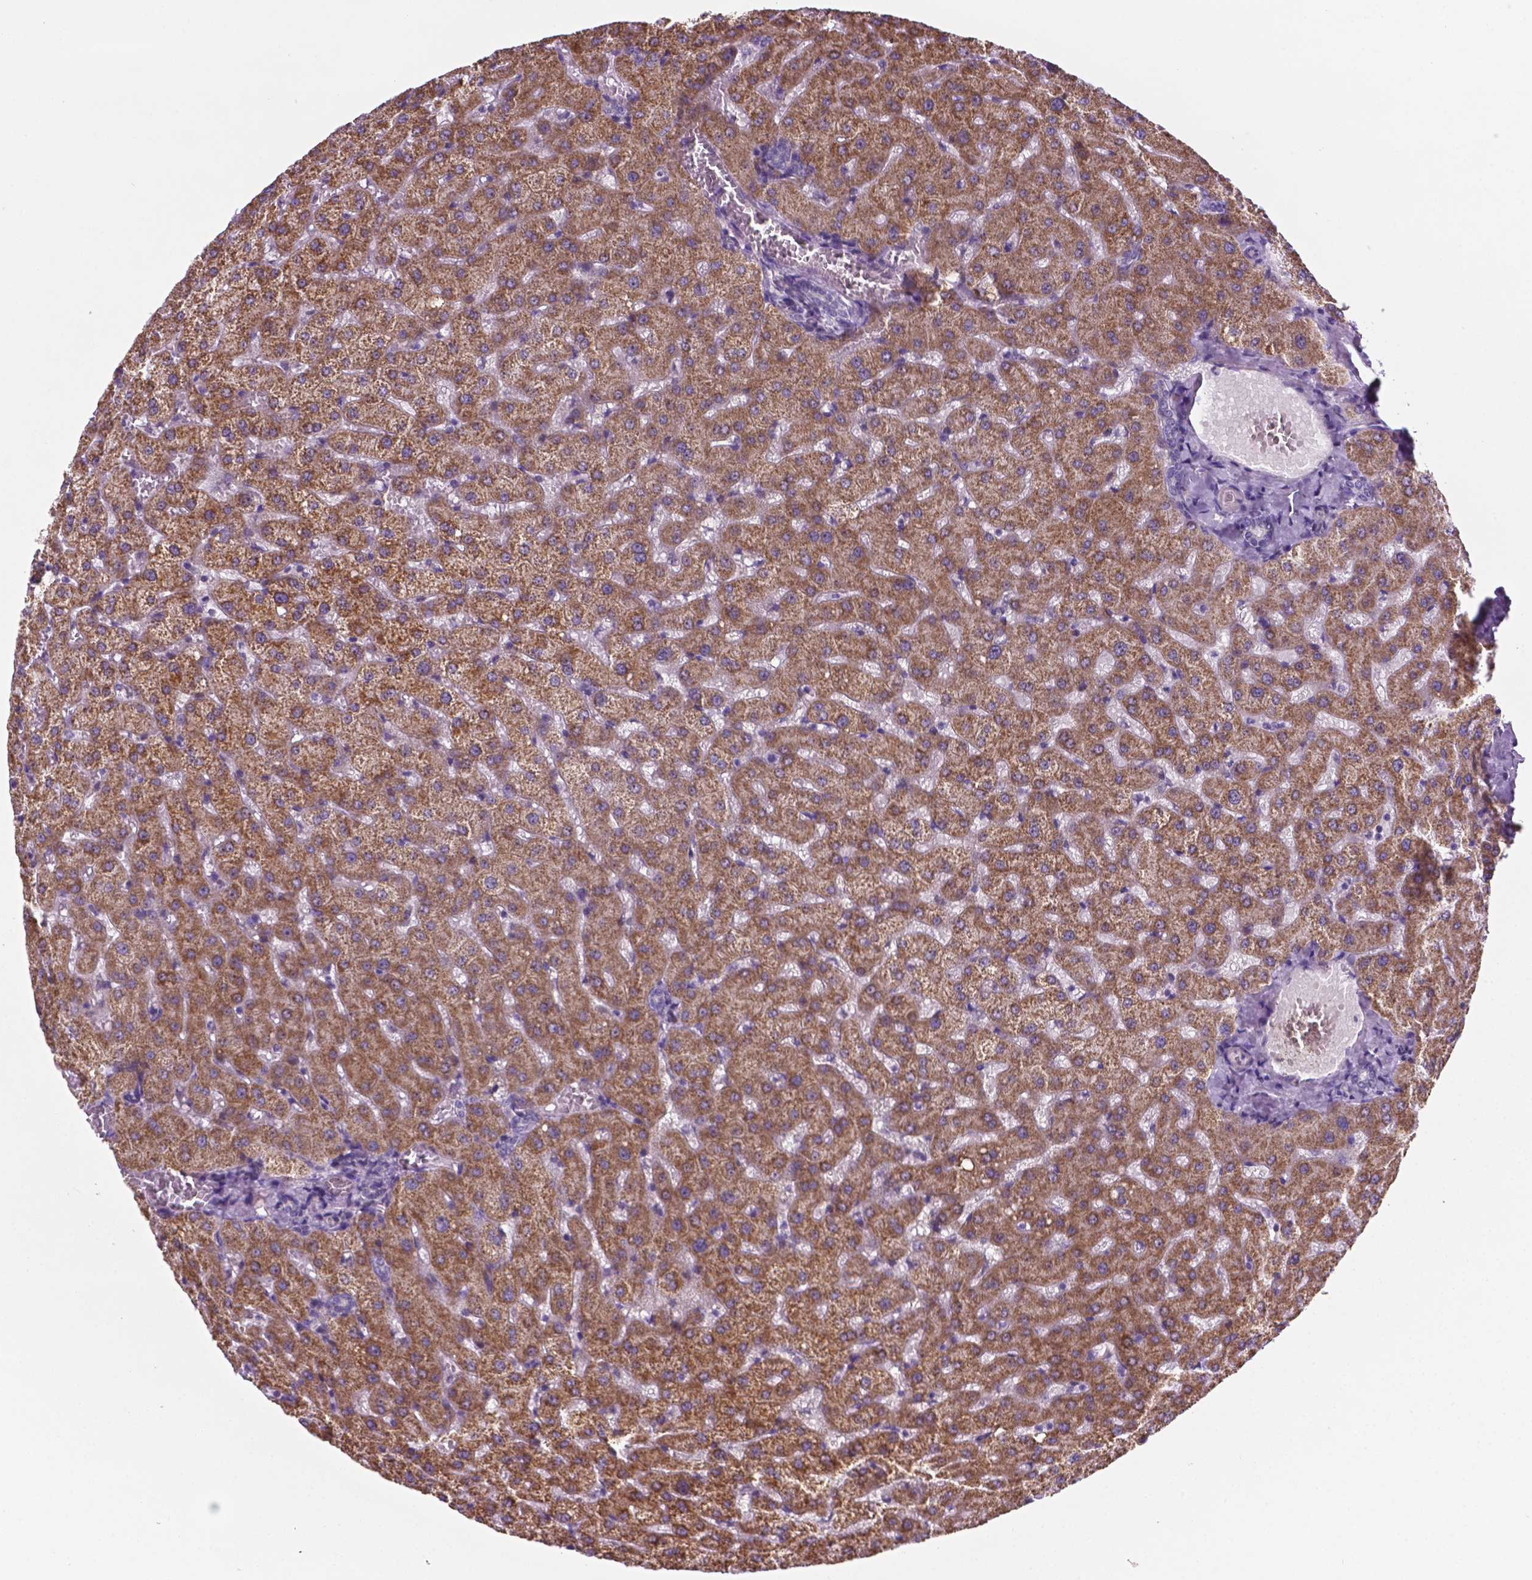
{"staining": {"intensity": "negative", "quantity": "none", "location": "none"}, "tissue": "liver", "cell_type": "Cholangiocytes", "image_type": "normal", "snomed": [{"axis": "morphology", "description": "Normal tissue, NOS"}, {"axis": "topography", "description": "Liver"}], "caption": "Immunohistochemistry (IHC) image of normal liver: liver stained with DAB displays no significant protein staining in cholangiocytes. The staining was performed using DAB to visualize the protein expression in brown, while the nuclei were stained in blue with hematoxylin (Magnification: 20x).", "gene": "C18orf21", "patient": {"sex": "female", "age": 50}}